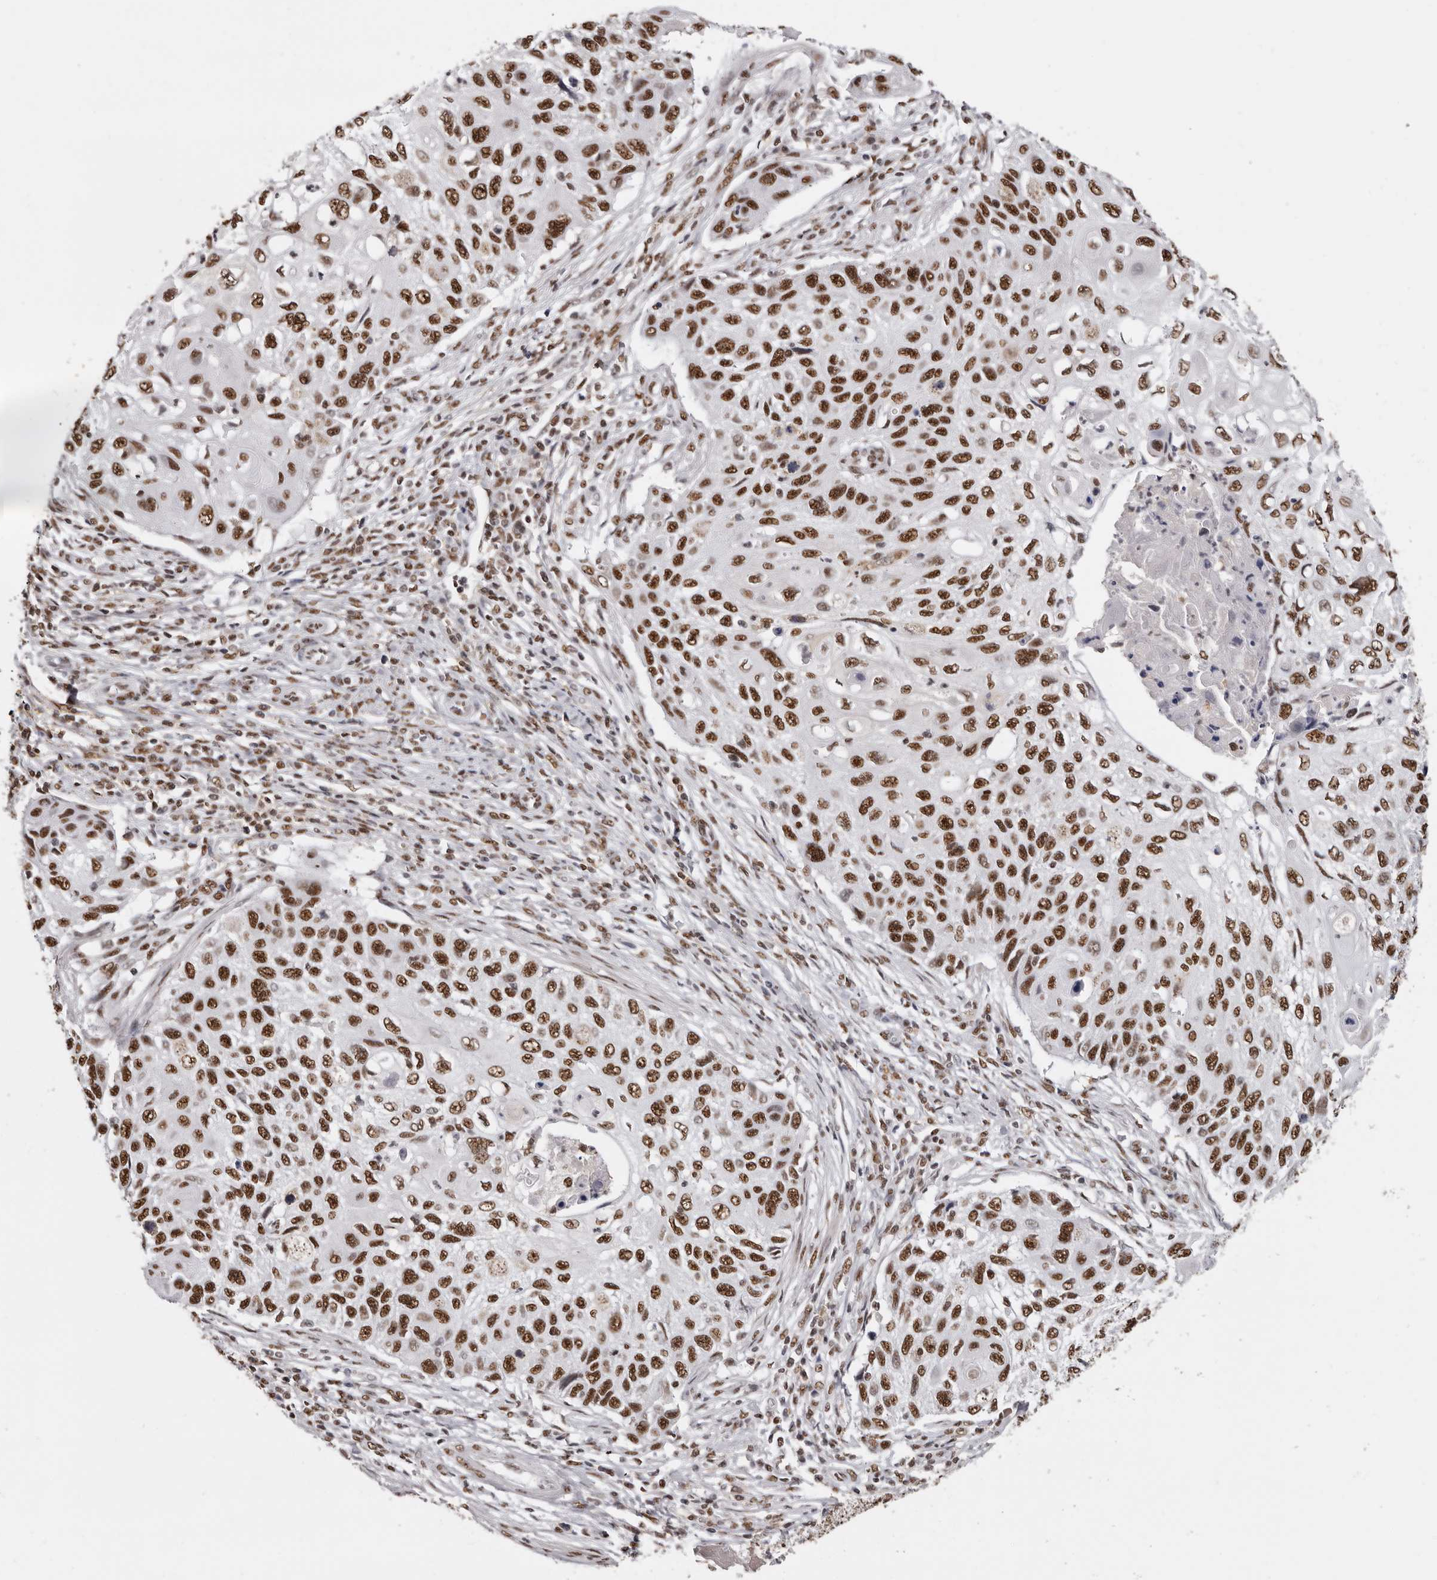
{"staining": {"intensity": "strong", "quantity": ">75%", "location": "nuclear"}, "tissue": "cervical cancer", "cell_type": "Tumor cells", "image_type": "cancer", "snomed": [{"axis": "morphology", "description": "Squamous cell carcinoma, NOS"}, {"axis": "topography", "description": "Cervix"}], "caption": "IHC image of squamous cell carcinoma (cervical) stained for a protein (brown), which exhibits high levels of strong nuclear positivity in about >75% of tumor cells.", "gene": "SCAF4", "patient": {"sex": "female", "age": 70}}